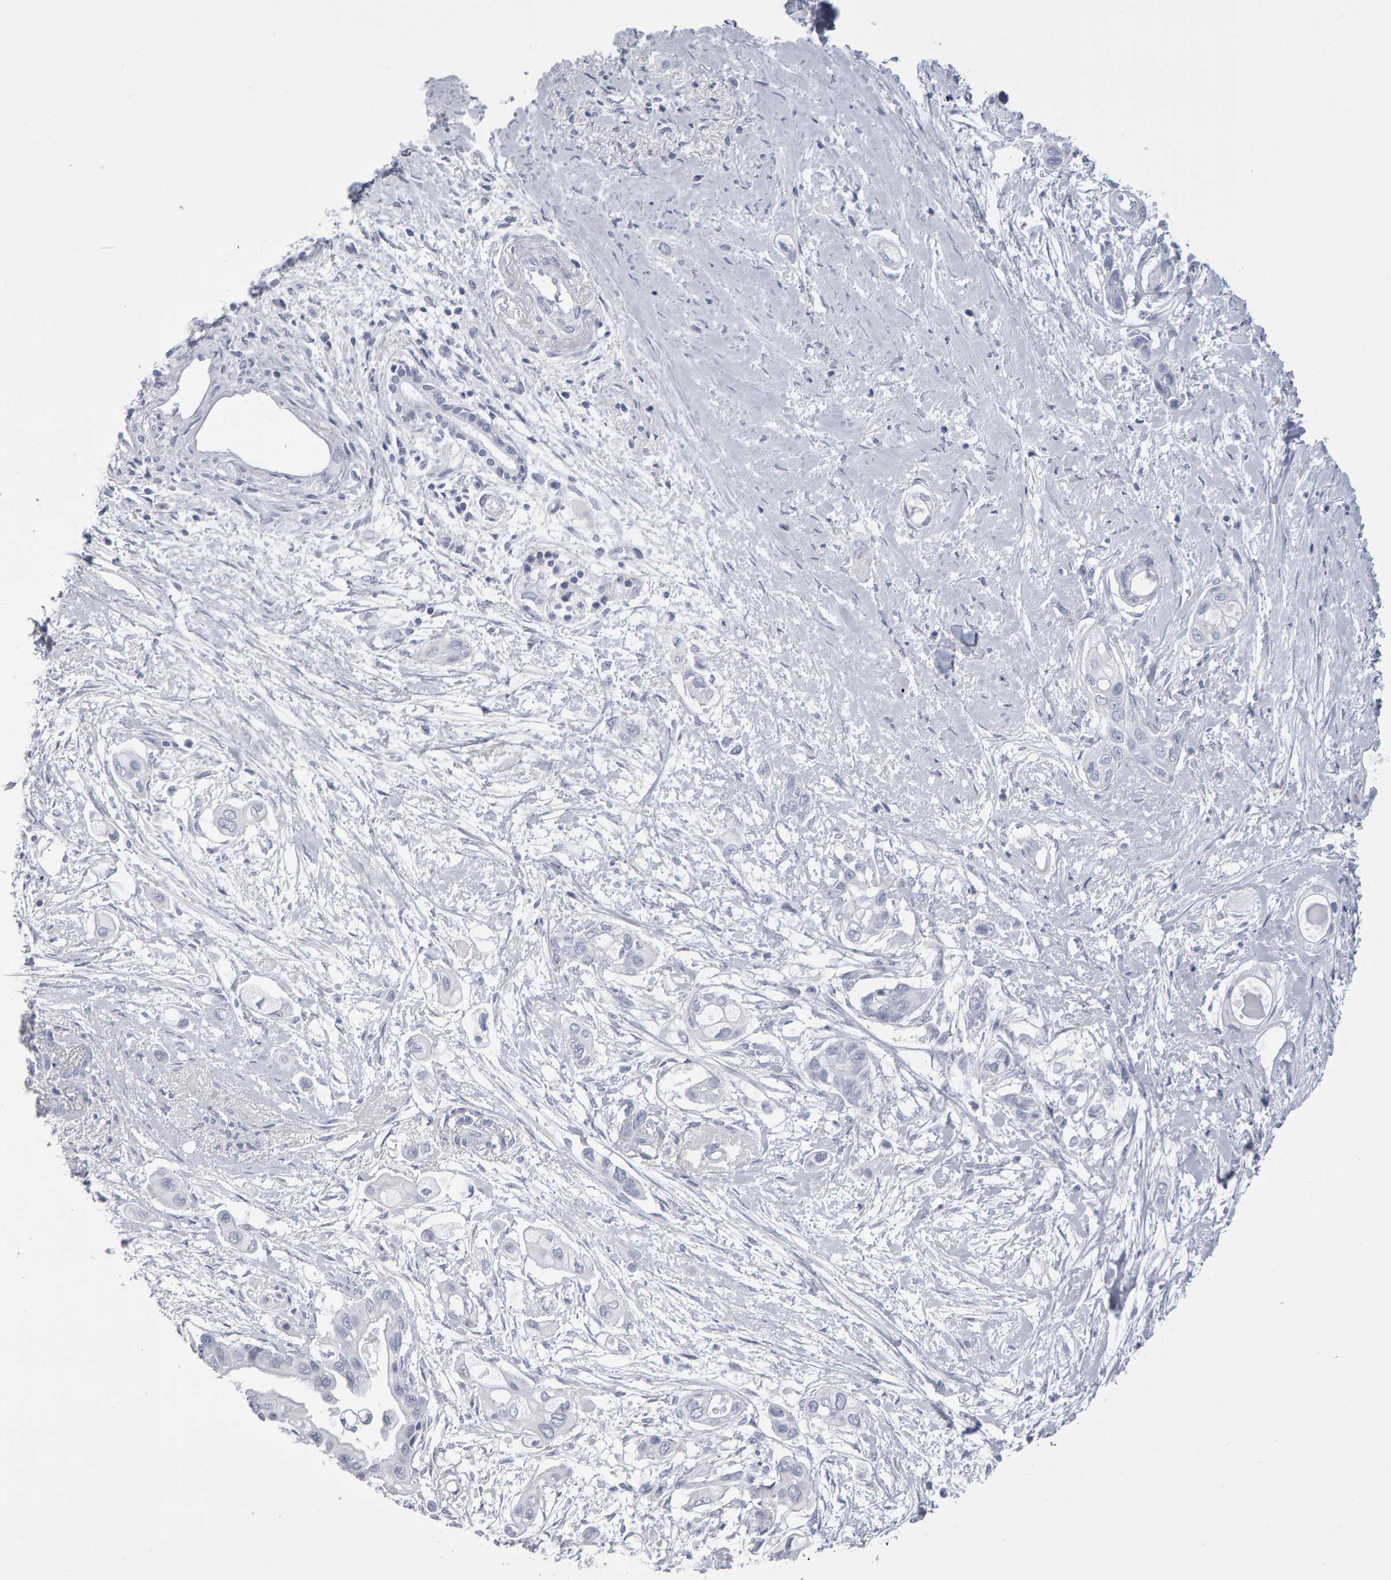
{"staining": {"intensity": "negative", "quantity": "none", "location": "none"}, "tissue": "pancreatic cancer", "cell_type": "Tumor cells", "image_type": "cancer", "snomed": [{"axis": "morphology", "description": "Adenocarcinoma, NOS"}, {"axis": "topography", "description": "Pancreas"}], "caption": "Protein analysis of pancreatic cancer (adenocarcinoma) reveals no significant positivity in tumor cells. (DAB immunohistochemistry with hematoxylin counter stain).", "gene": "NCDN", "patient": {"sex": "male", "age": 59}}